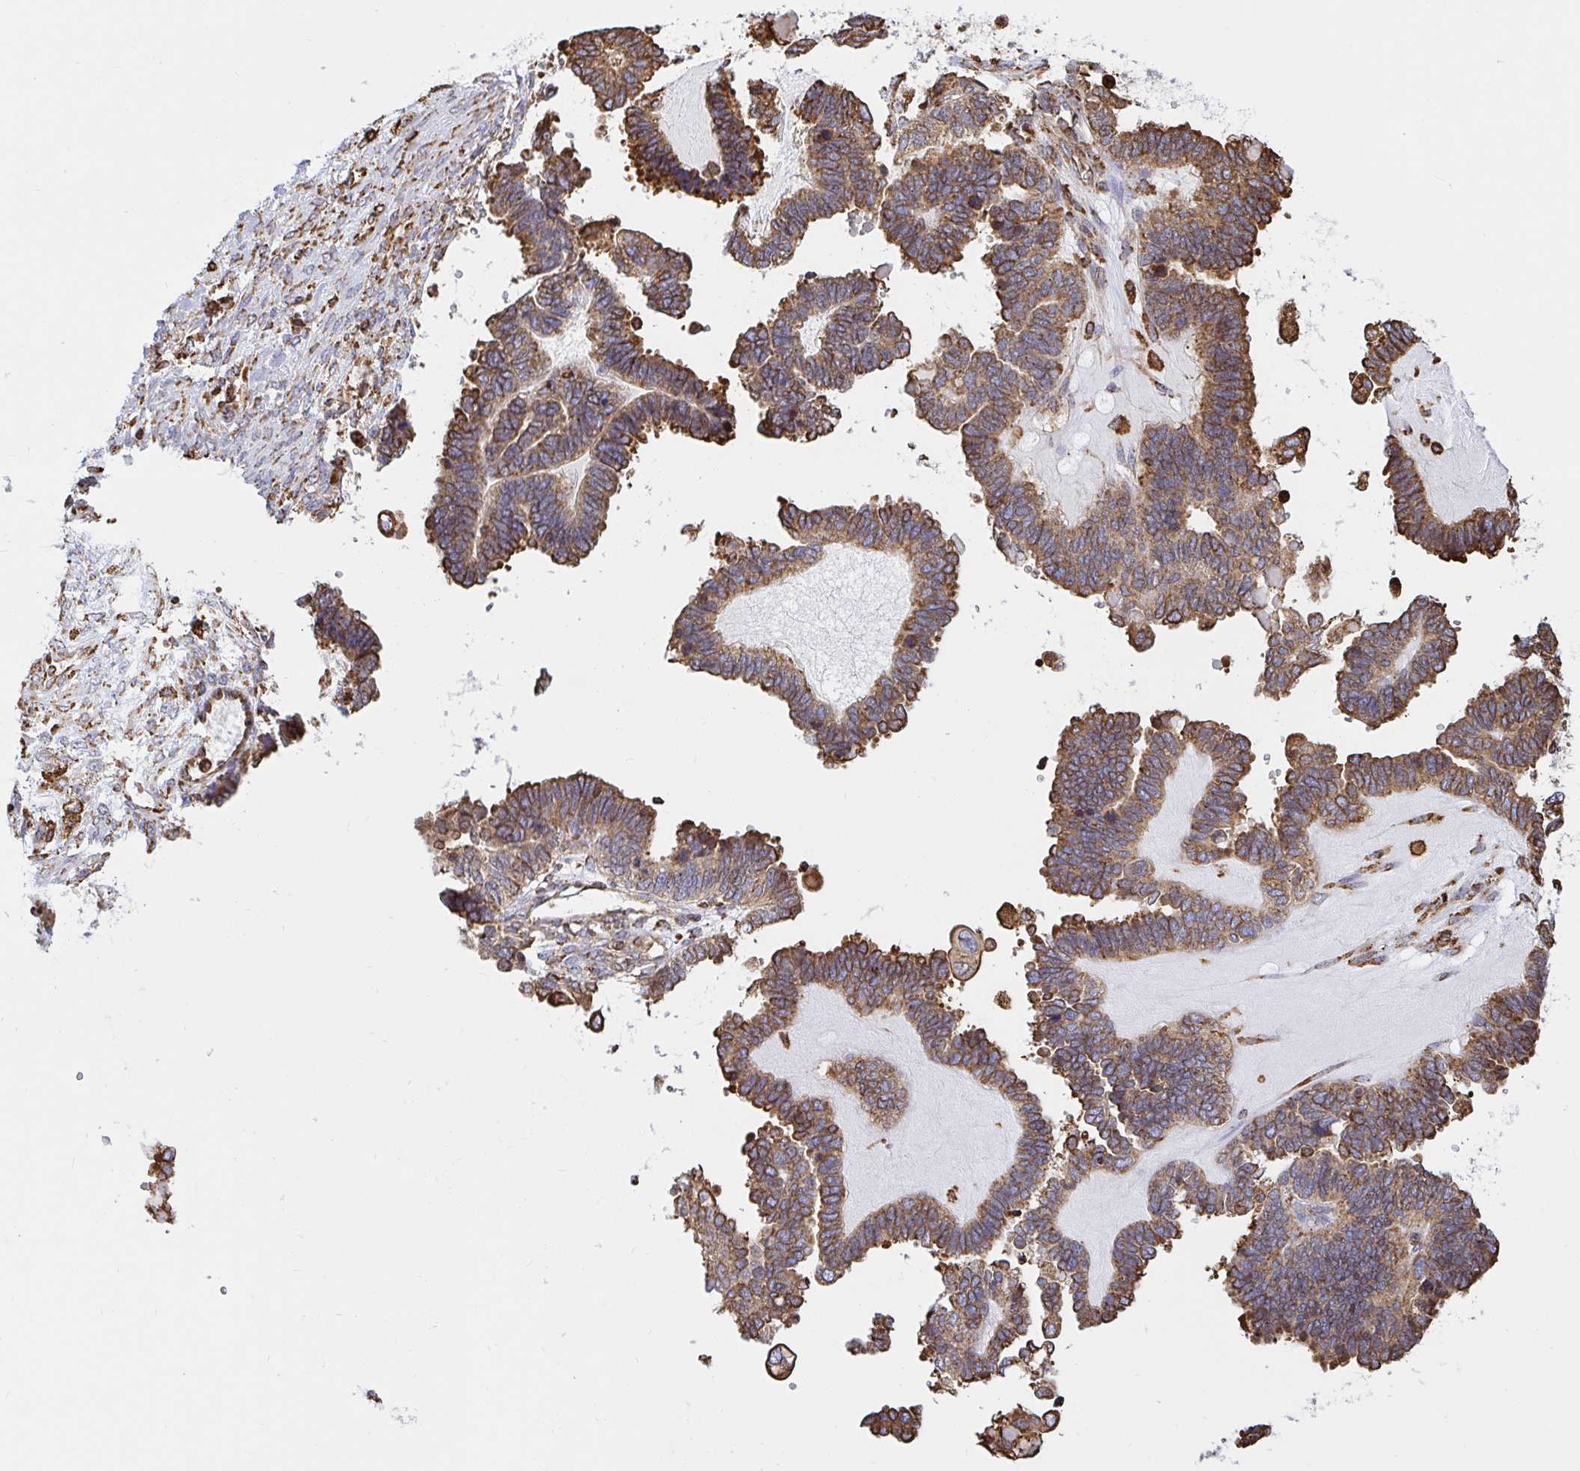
{"staining": {"intensity": "moderate", "quantity": ">75%", "location": "cytoplasmic/membranous"}, "tissue": "ovarian cancer", "cell_type": "Tumor cells", "image_type": "cancer", "snomed": [{"axis": "morphology", "description": "Cystadenocarcinoma, serous, NOS"}, {"axis": "topography", "description": "Ovary"}], "caption": "Immunohistochemical staining of ovarian cancer exhibits medium levels of moderate cytoplasmic/membranous protein positivity in approximately >75% of tumor cells.", "gene": "CLGN", "patient": {"sex": "female", "age": 51}}